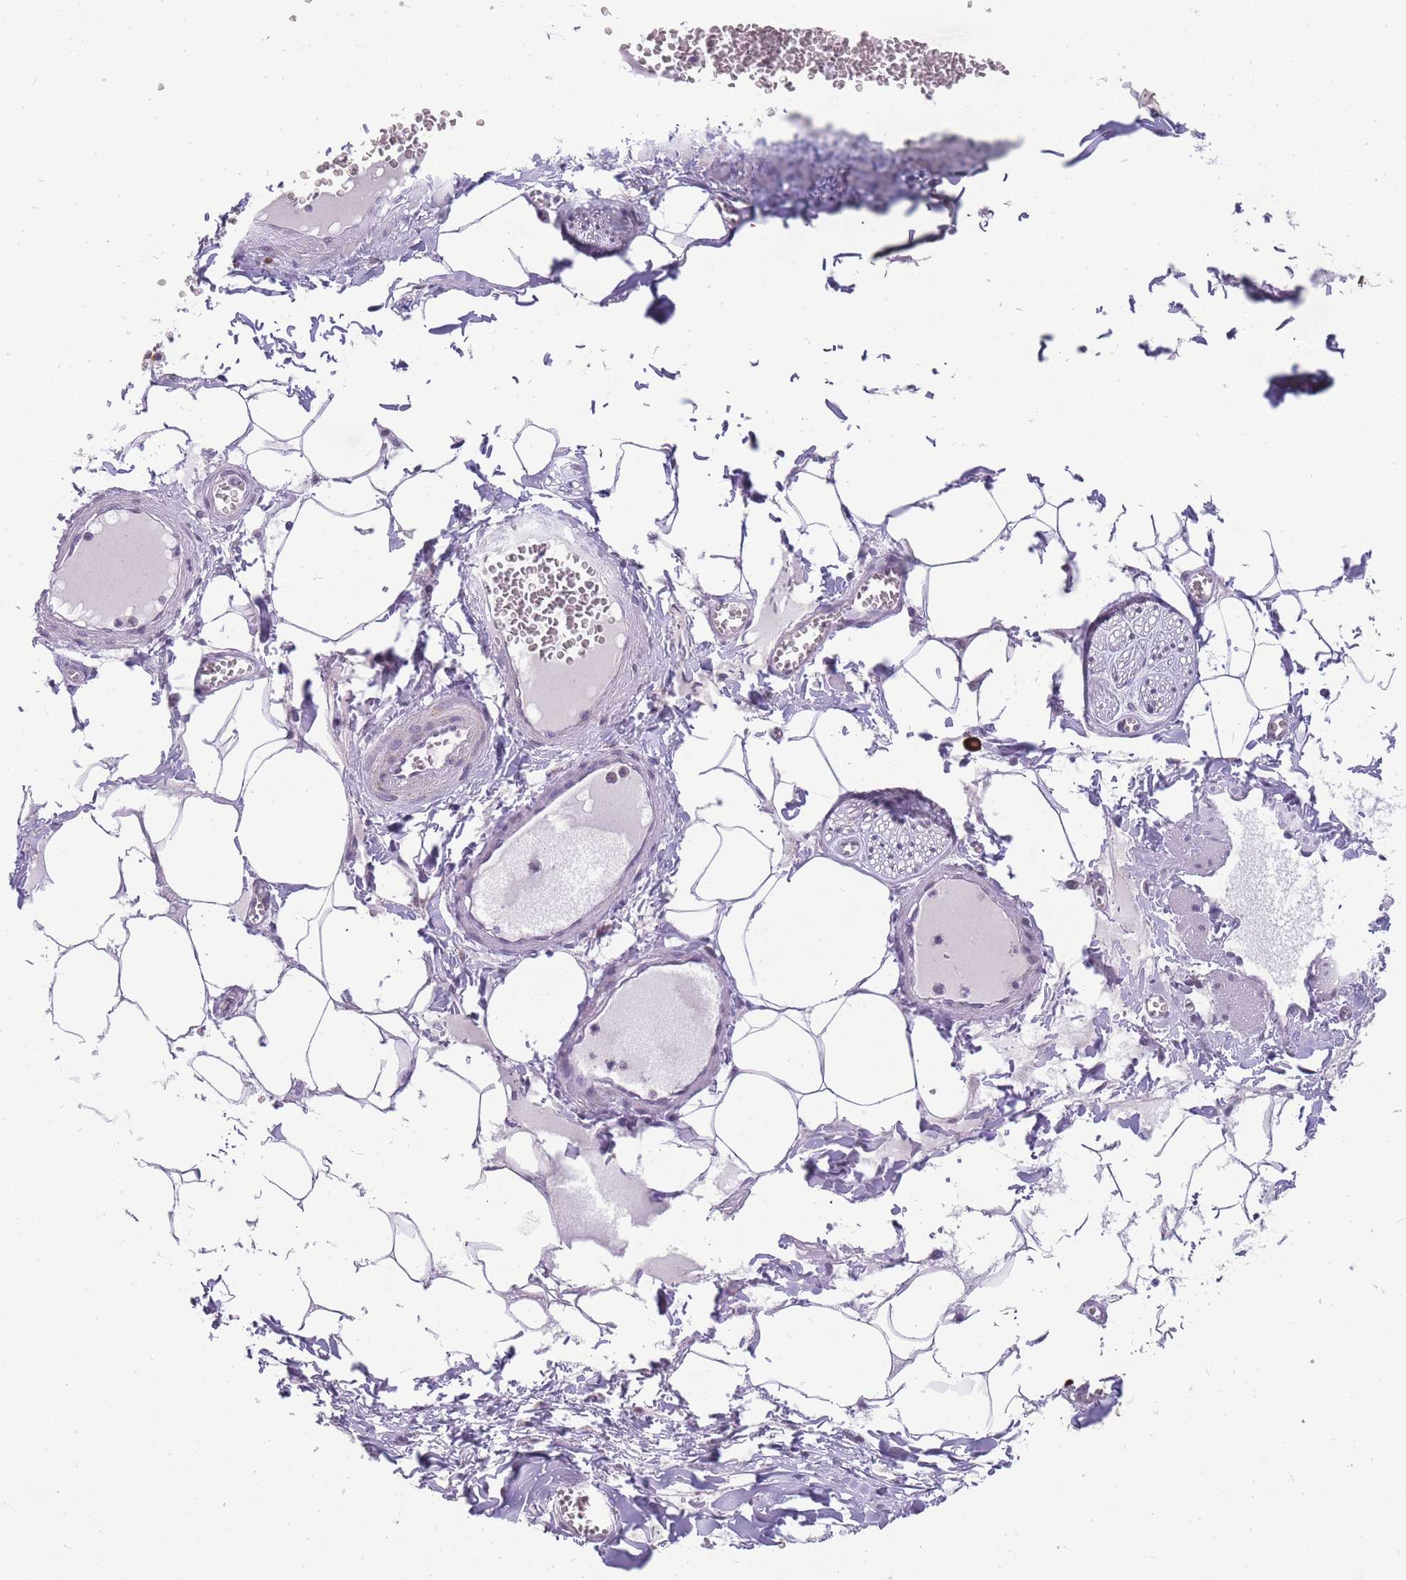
{"staining": {"intensity": "negative", "quantity": "none", "location": "none"}, "tissue": "adipose tissue", "cell_type": "Adipocytes", "image_type": "normal", "snomed": [{"axis": "morphology", "description": "Normal tissue, NOS"}, {"axis": "topography", "description": "Soft tissue"}, {"axis": "topography", "description": "Adipose tissue"}, {"axis": "topography", "description": "Vascular tissue"}, {"axis": "topography", "description": "Peripheral nerve tissue"}], "caption": "Adipocytes show no significant protein staining in normal adipose tissue.", "gene": "NELL1", "patient": {"sex": "male", "age": 46}}